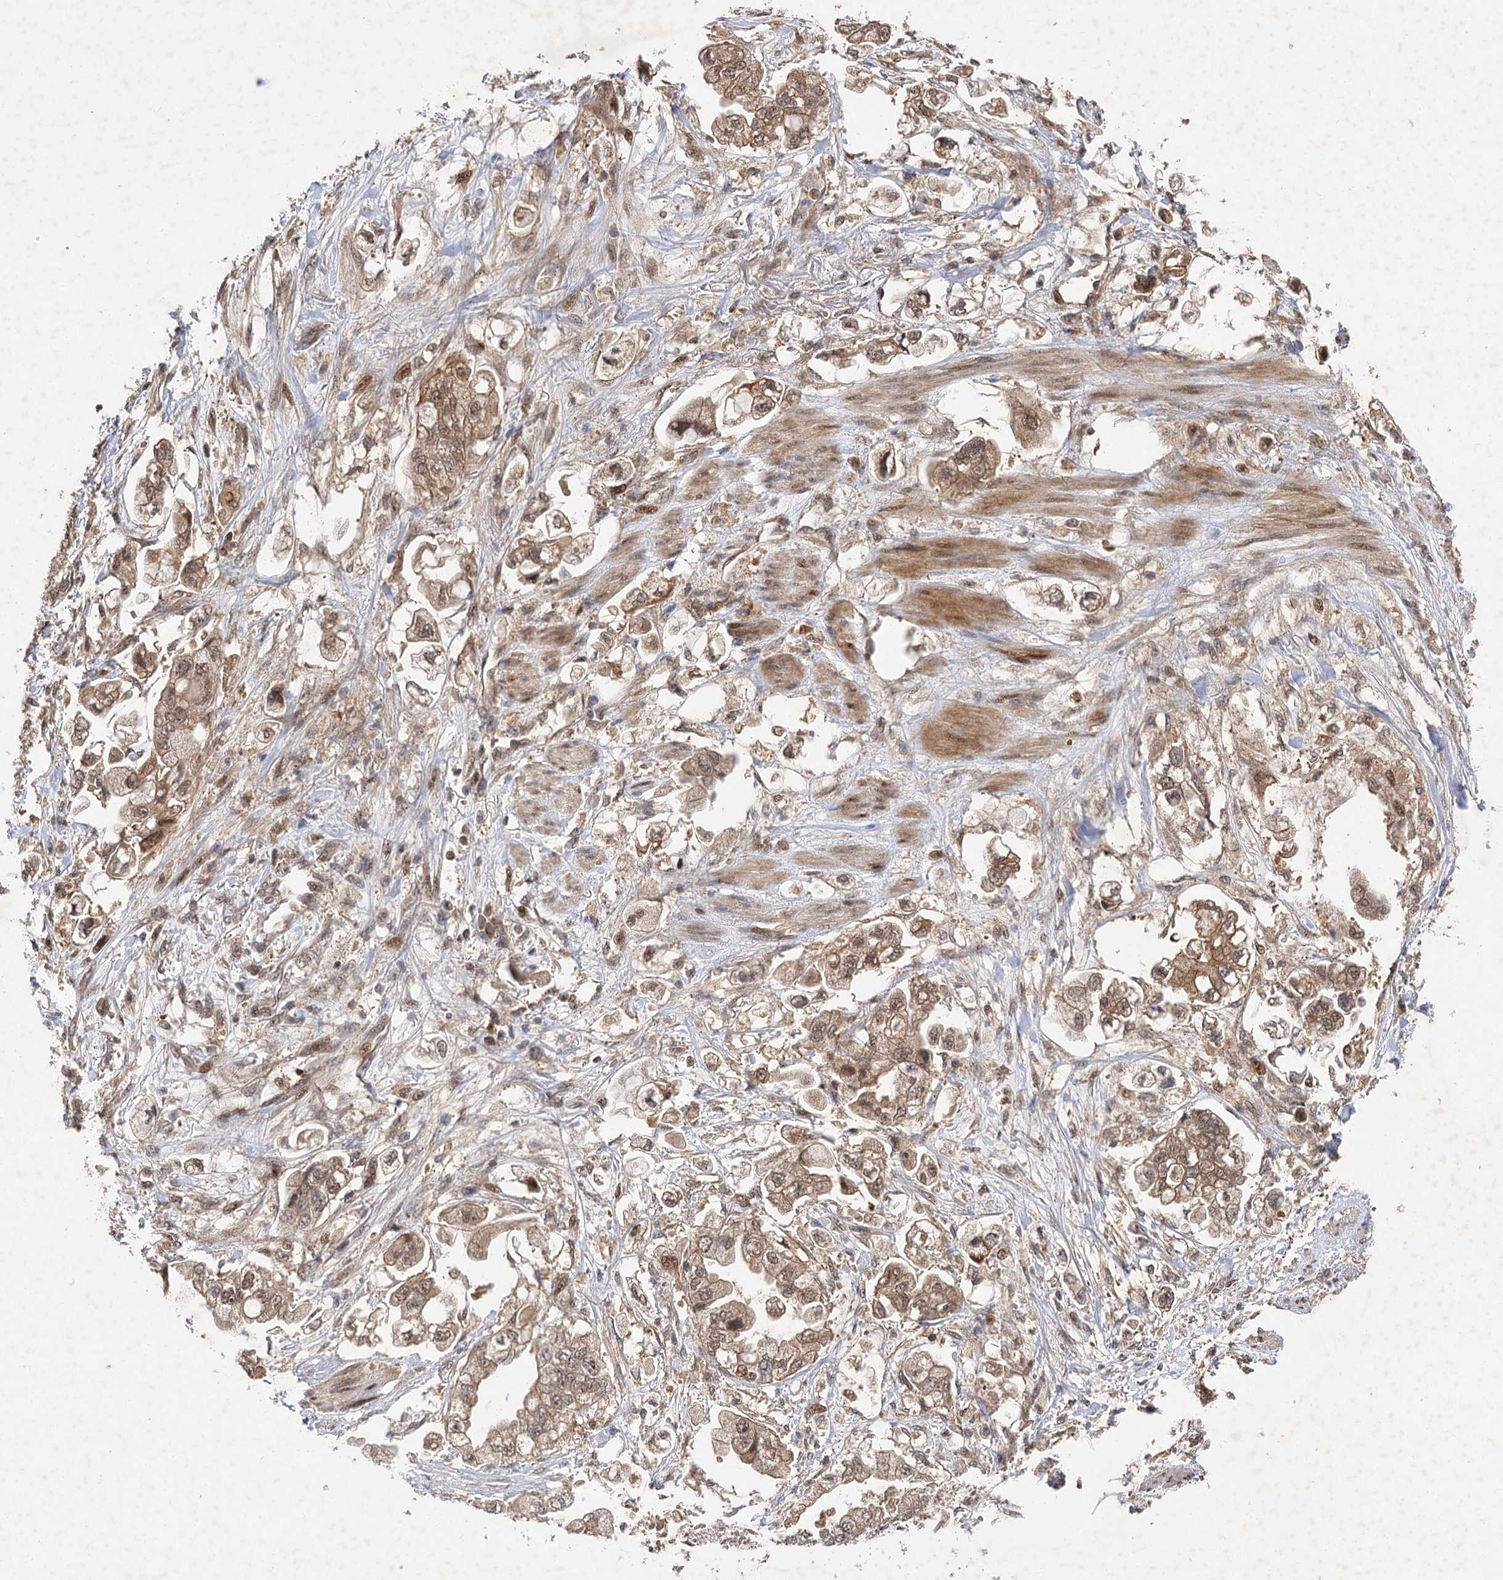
{"staining": {"intensity": "moderate", "quantity": ">75%", "location": "cytoplasmic/membranous,nuclear"}, "tissue": "stomach cancer", "cell_type": "Tumor cells", "image_type": "cancer", "snomed": [{"axis": "morphology", "description": "Adenocarcinoma, NOS"}, {"axis": "topography", "description": "Stomach"}], "caption": "Stomach cancer stained with DAB IHC demonstrates medium levels of moderate cytoplasmic/membranous and nuclear positivity in approximately >75% of tumor cells. (brown staining indicates protein expression, while blue staining denotes nuclei).", "gene": "FBXW8", "patient": {"sex": "male", "age": 62}}